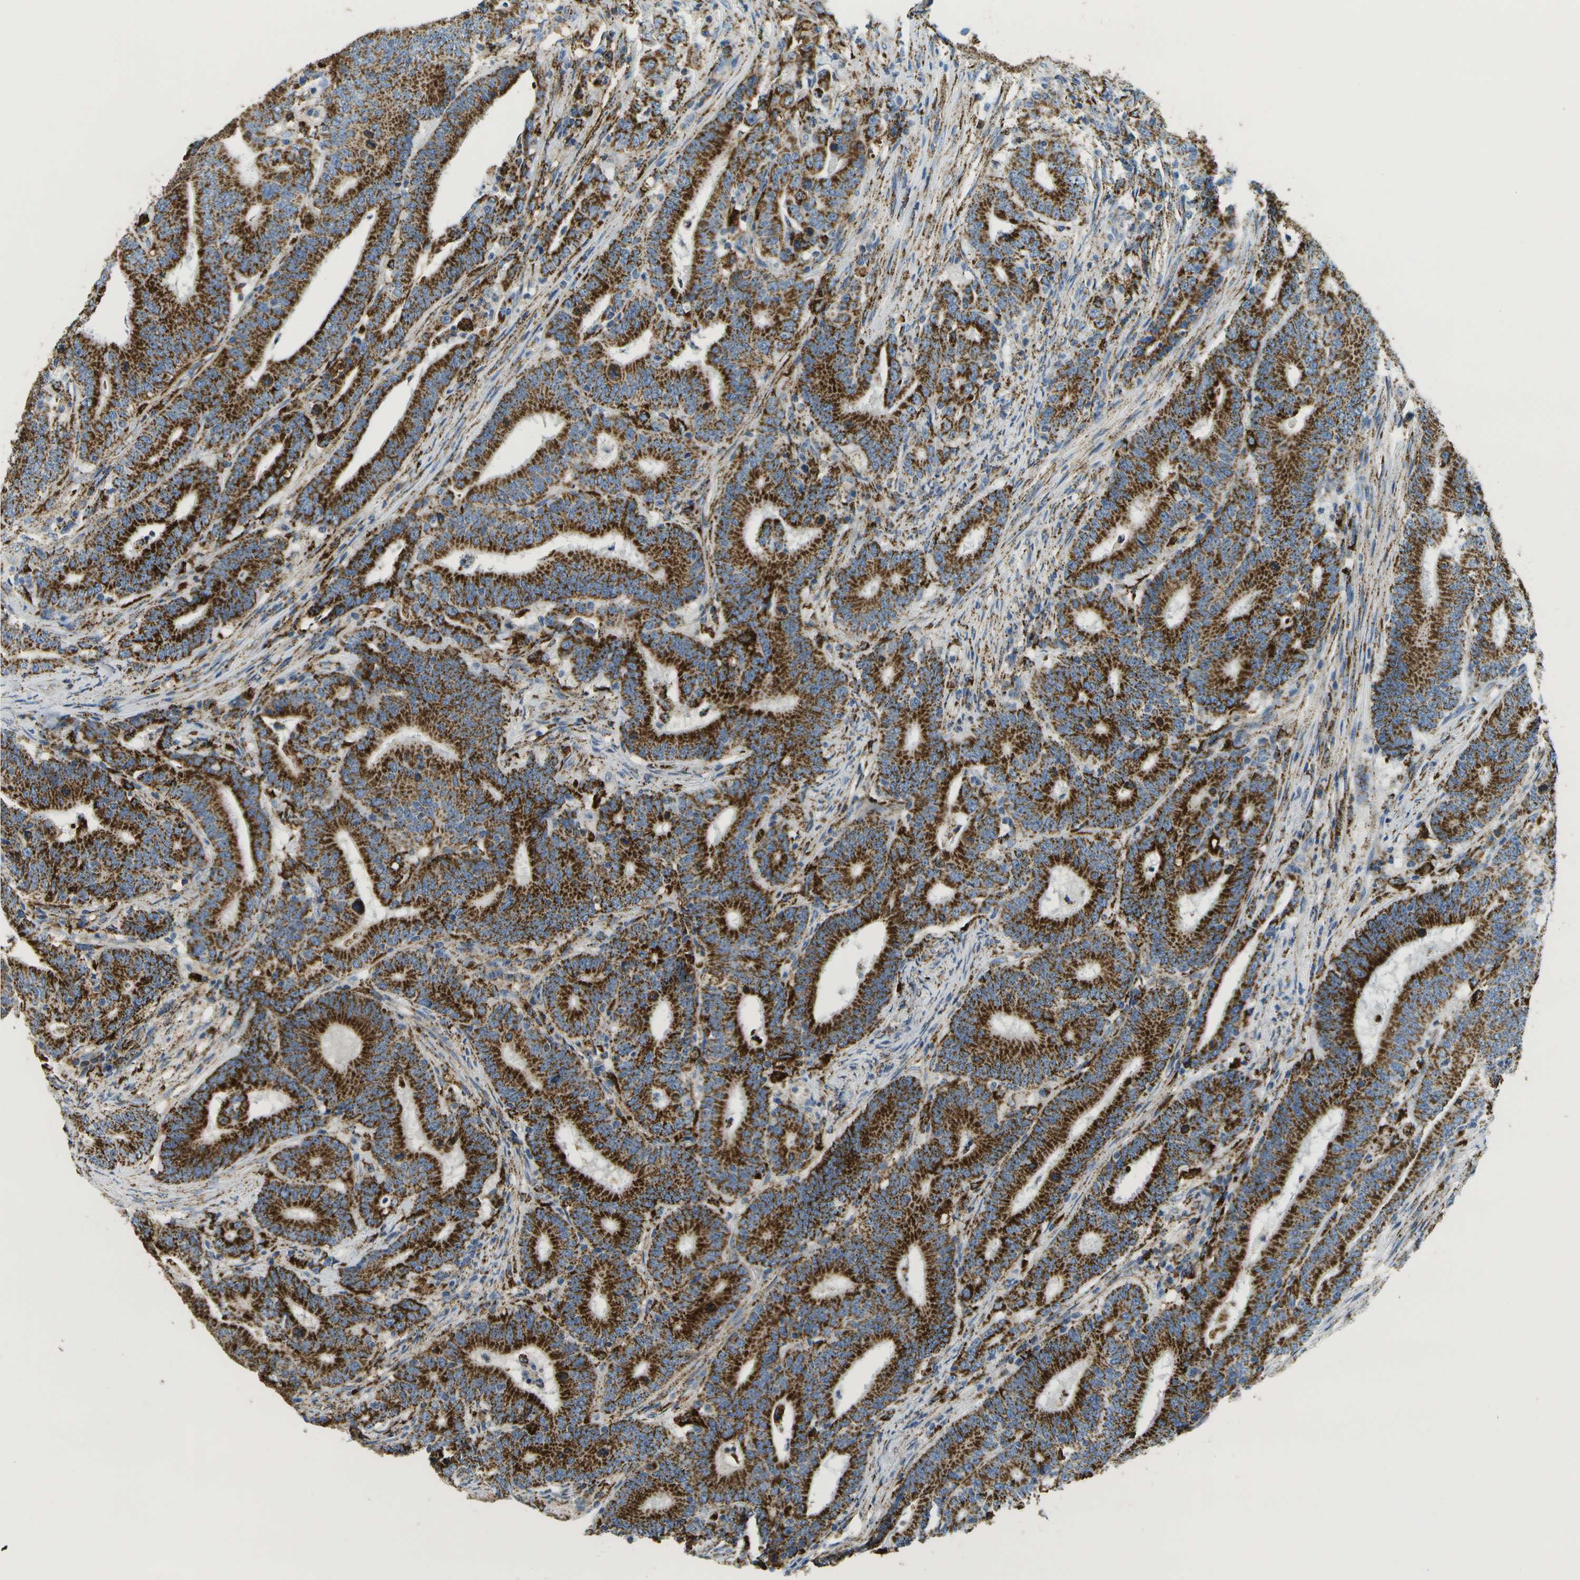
{"staining": {"intensity": "strong", "quantity": ">75%", "location": "cytoplasmic/membranous"}, "tissue": "colorectal cancer", "cell_type": "Tumor cells", "image_type": "cancer", "snomed": [{"axis": "morphology", "description": "Adenocarcinoma, NOS"}, {"axis": "topography", "description": "Colon"}], "caption": "Immunohistochemical staining of colorectal adenocarcinoma displays strong cytoplasmic/membranous protein positivity in about >75% of tumor cells.", "gene": "HLCS", "patient": {"sex": "female", "age": 66}}